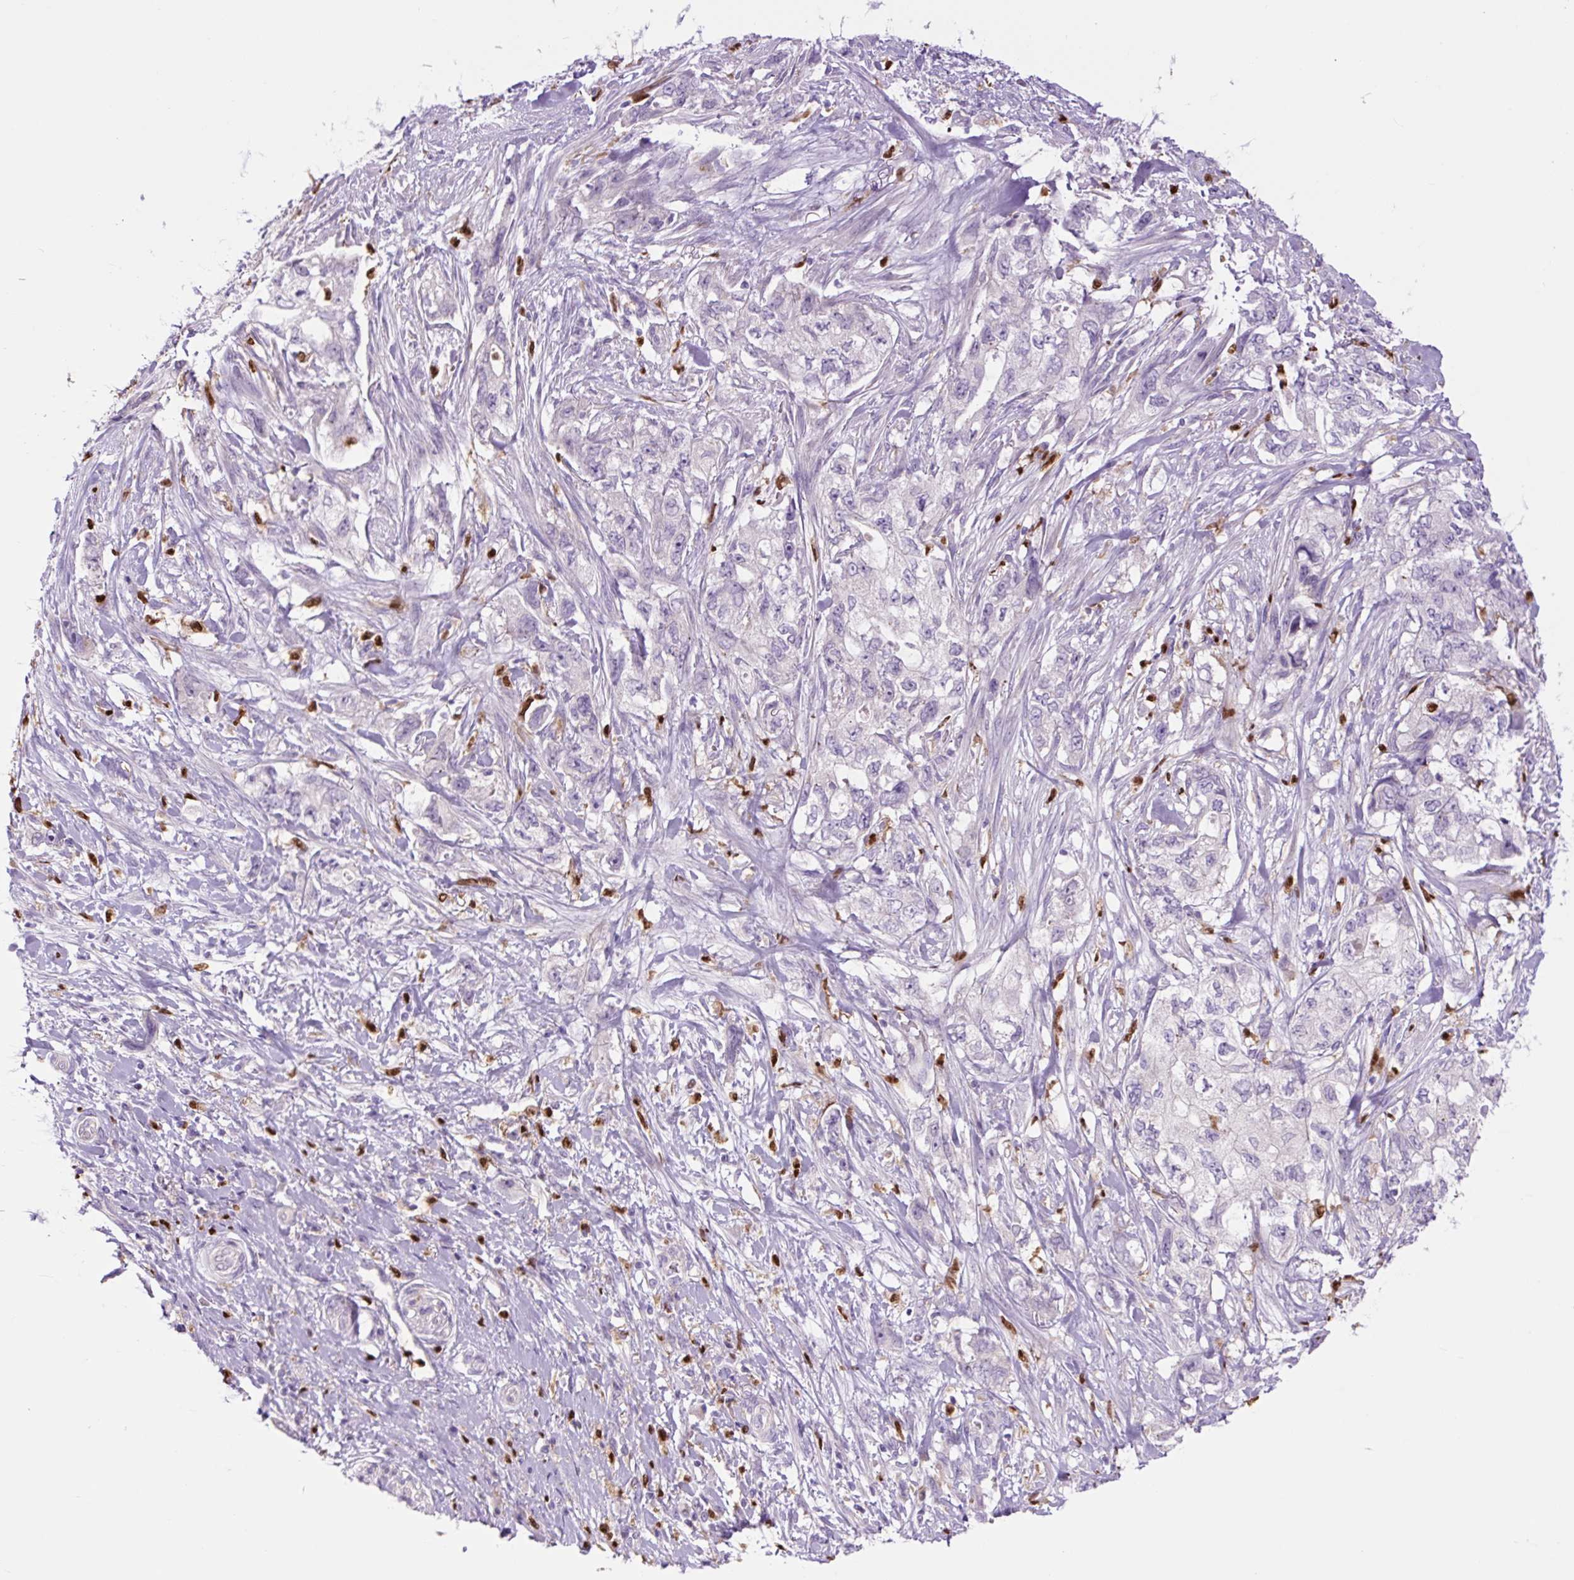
{"staining": {"intensity": "negative", "quantity": "none", "location": "none"}, "tissue": "pancreatic cancer", "cell_type": "Tumor cells", "image_type": "cancer", "snomed": [{"axis": "morphology", "description": "Adenocarcinoma, NOS"}, {"axis": "topography", "description": "Pancreas"}], "caption": "Pancreatic cancer (adenocarcinoma) was stained to show a protein in brown. There is no significant positivity in tumor cells.", "gene": "SPI1", "patient": {"sex": "female", "age": 73}}